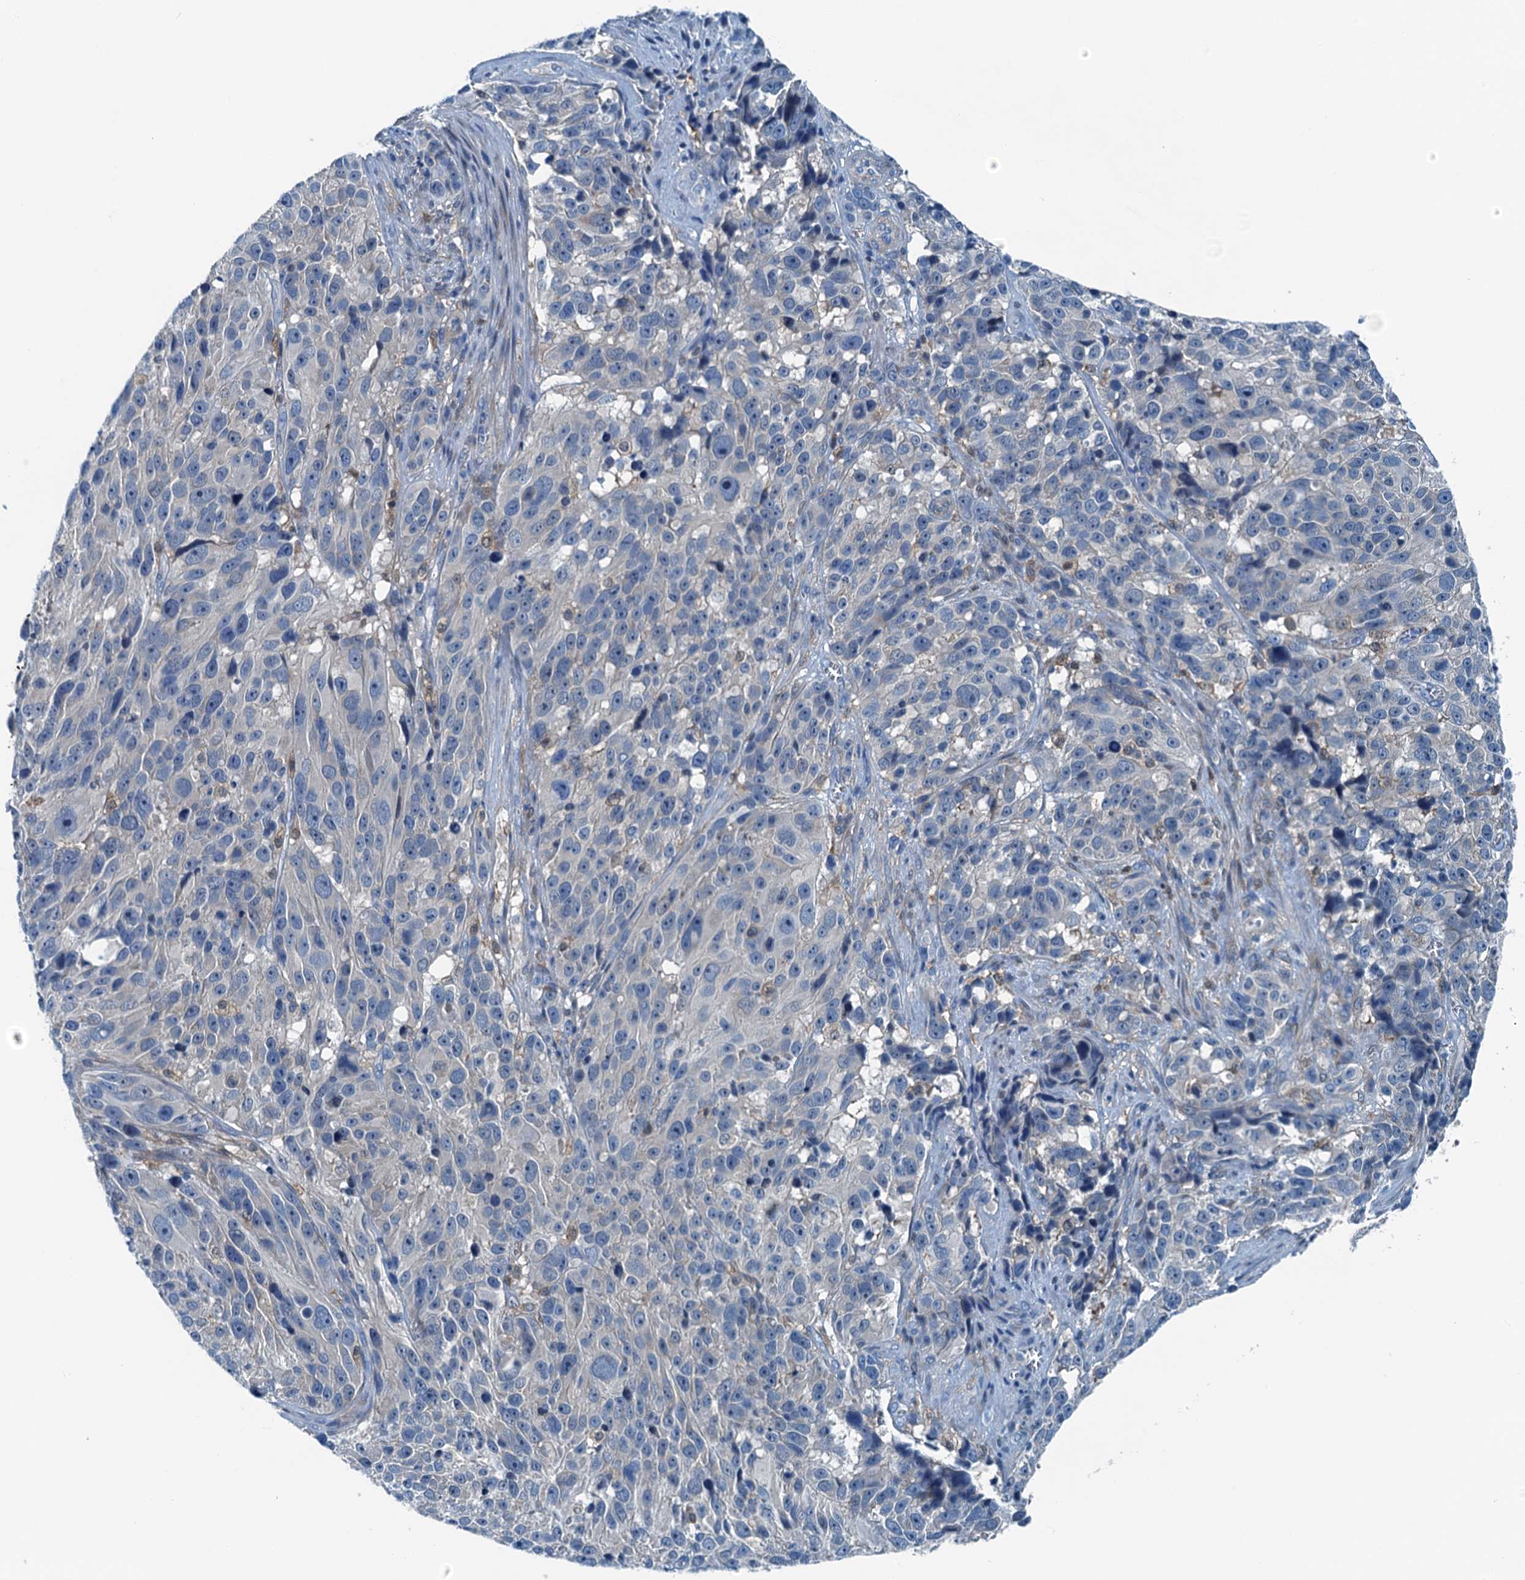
{"staining": {"intensity": "negative", "quantity": "none", "location": "none"}, "tissue": "melanoma", "cell_type": "Tumor cells", "image_type": "cancer", "snomed": [{"axis": "morphology", "description": "Malignant melanoma, NOS"}, {"axis": "topography", "description": "Skin"}], "caption": "Human malignant melanoma stained for a protein using immunohistochemistry reveals no staining in tumor cells.", "gene": "RAB3IL1", "patient": {"sex": "male", "age": 84}}